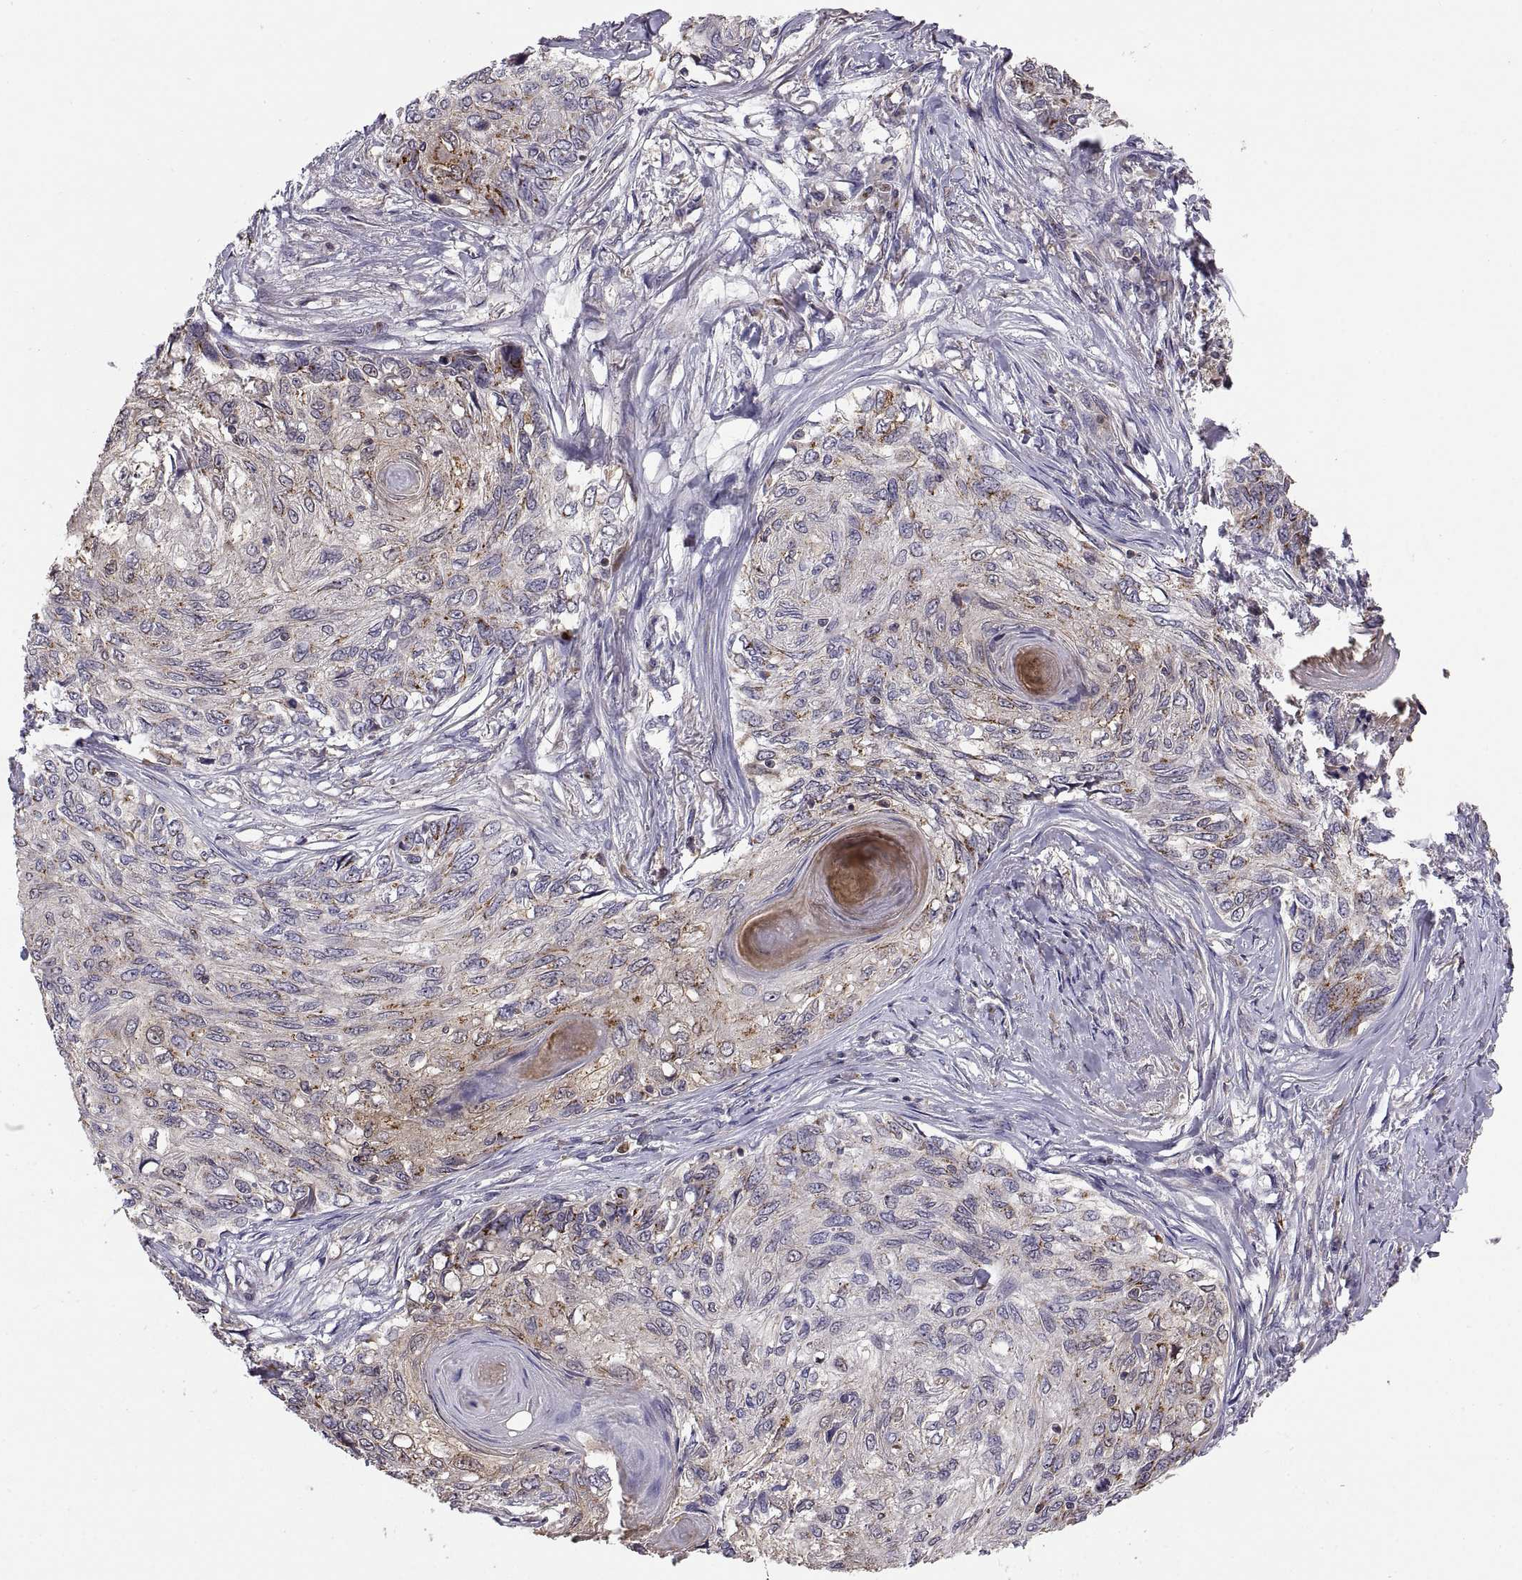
{"staining": {"intensity": "moderate", "quantity": "<25%", "location": "cytoplasmic/membranous"}, "tissue": "skin cancer", "cell_type": "Tumor cells", "image_type": "cancer", "snomed": [{"axis": "morphology", "description": "Squamous cell carcinoma, NOS"}, {"axis": "topography", "description": "Skin"}], "caption": "Protein expression analysis of human skin squamous cell carcinoma reveals moderate cytoplasmic/membranous positivity in about <25% of tumor cells. Using DAB (3,3'-diaminobenzidine) (brown) and hematoxylin (blue) stains, captured at high magnification using brightfield microscopy.", "gene": "ACAP1", "patient": {"sex": "male", "age": 92}}